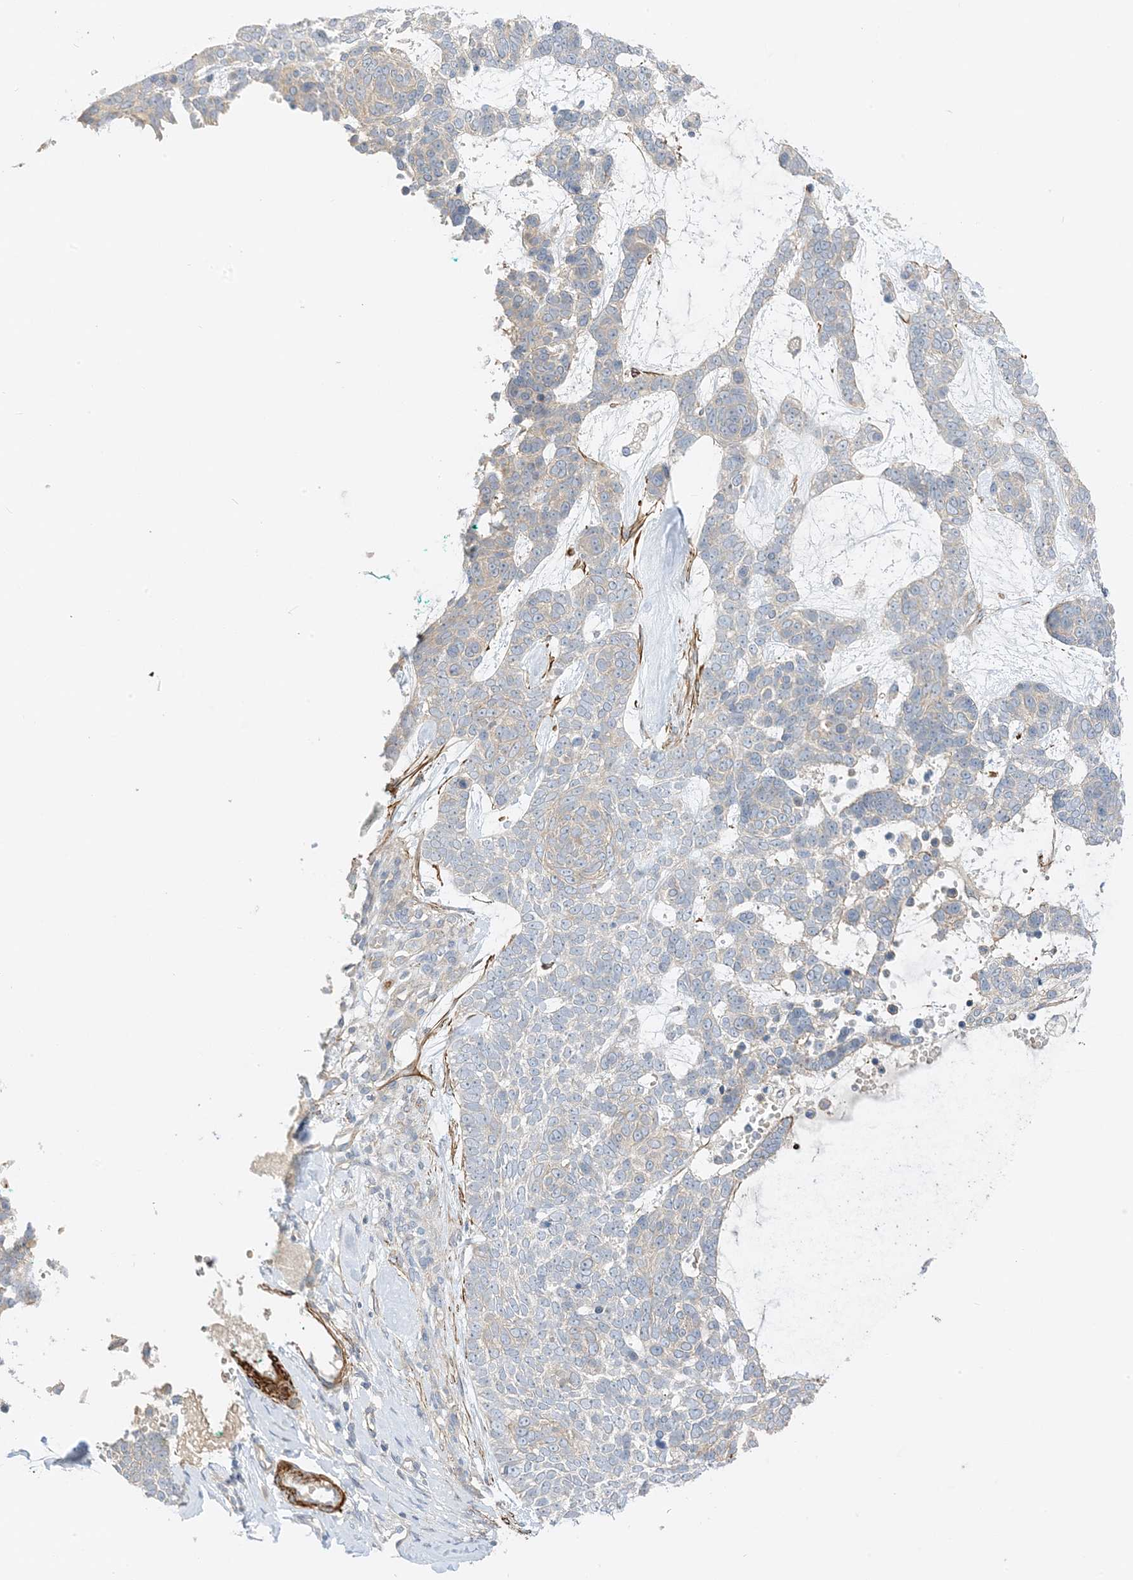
{"staining": {"intensity": "negative", "quantity": "none", "location": "none"}, "tissue": "skin cancer", "cell_type": "Tumor cells", "image_type": "cancer", "snomed": [{"axis": "morphology", "description": "Basal cell carcinoma"}, {"axis": "topography", "description": "Skin"}], "caption": "High power microscopy micrograph of an IHC photomicrograph of skin cancer, revealing no significant expression in tumor cells.", "gene": "KIFBP", "patient": {"sex": "female", "age": 81}}